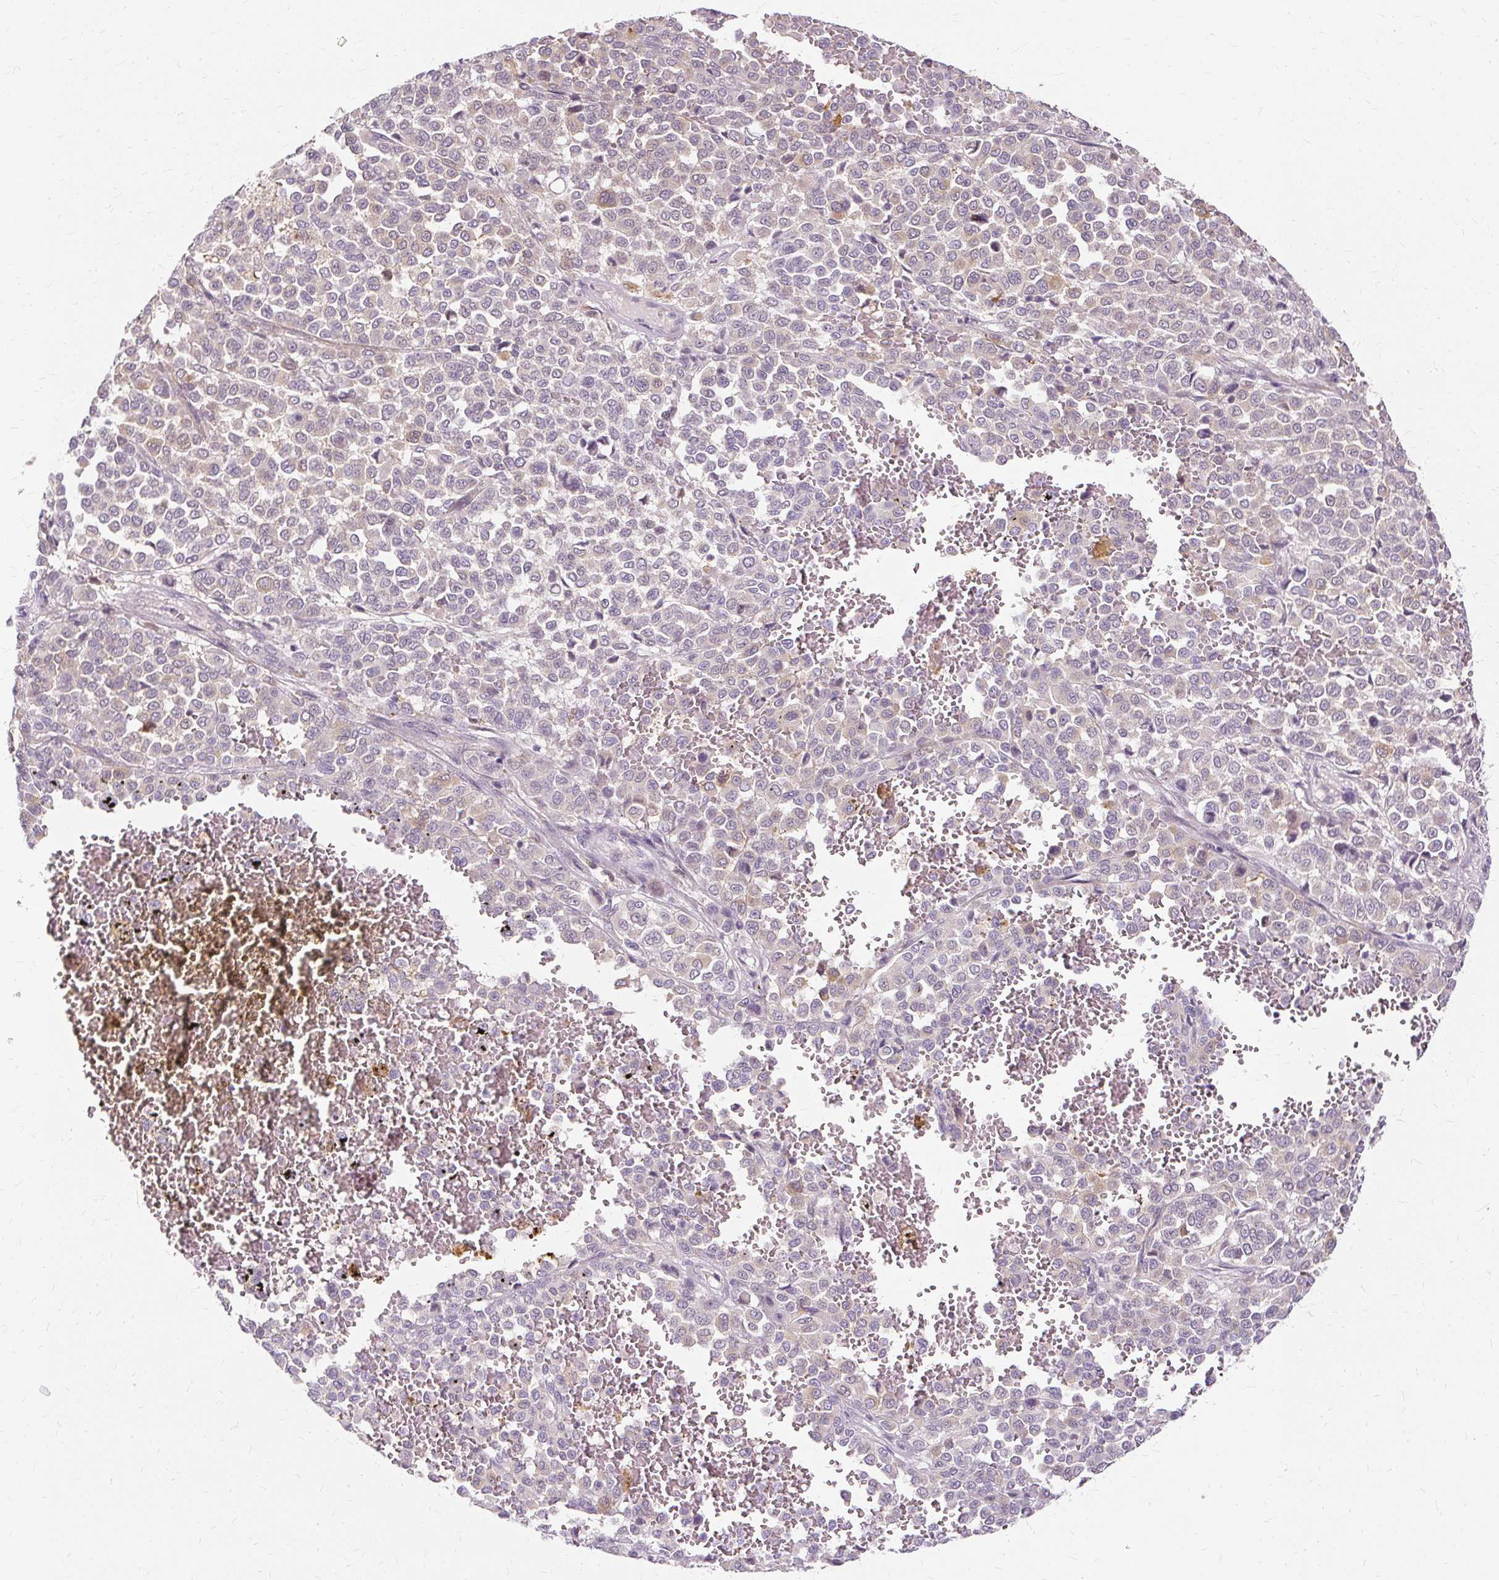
{"staining": {"intensity": "moderate", "quantity": "<25%", "location": "cytoplasmic/membranous"}, "tissue": "melanoma", "cell_type": "Tumor cells", "image_type": "cancer", "snomed": [{"axis": "morphology", "description": "Malignant melanoma, Metastatic site"}, {"axis": "topography", "description": "Pancreas"}], "caption": "Immunohistochemical staining of human malignant melanoma (metastatic site) displays low levels of moderate cytoplasmic/membranous positivity in approximately <25% of tumor cells.", "gene": "MMACHC", "patient": {"sex": "female", "age": 30}}